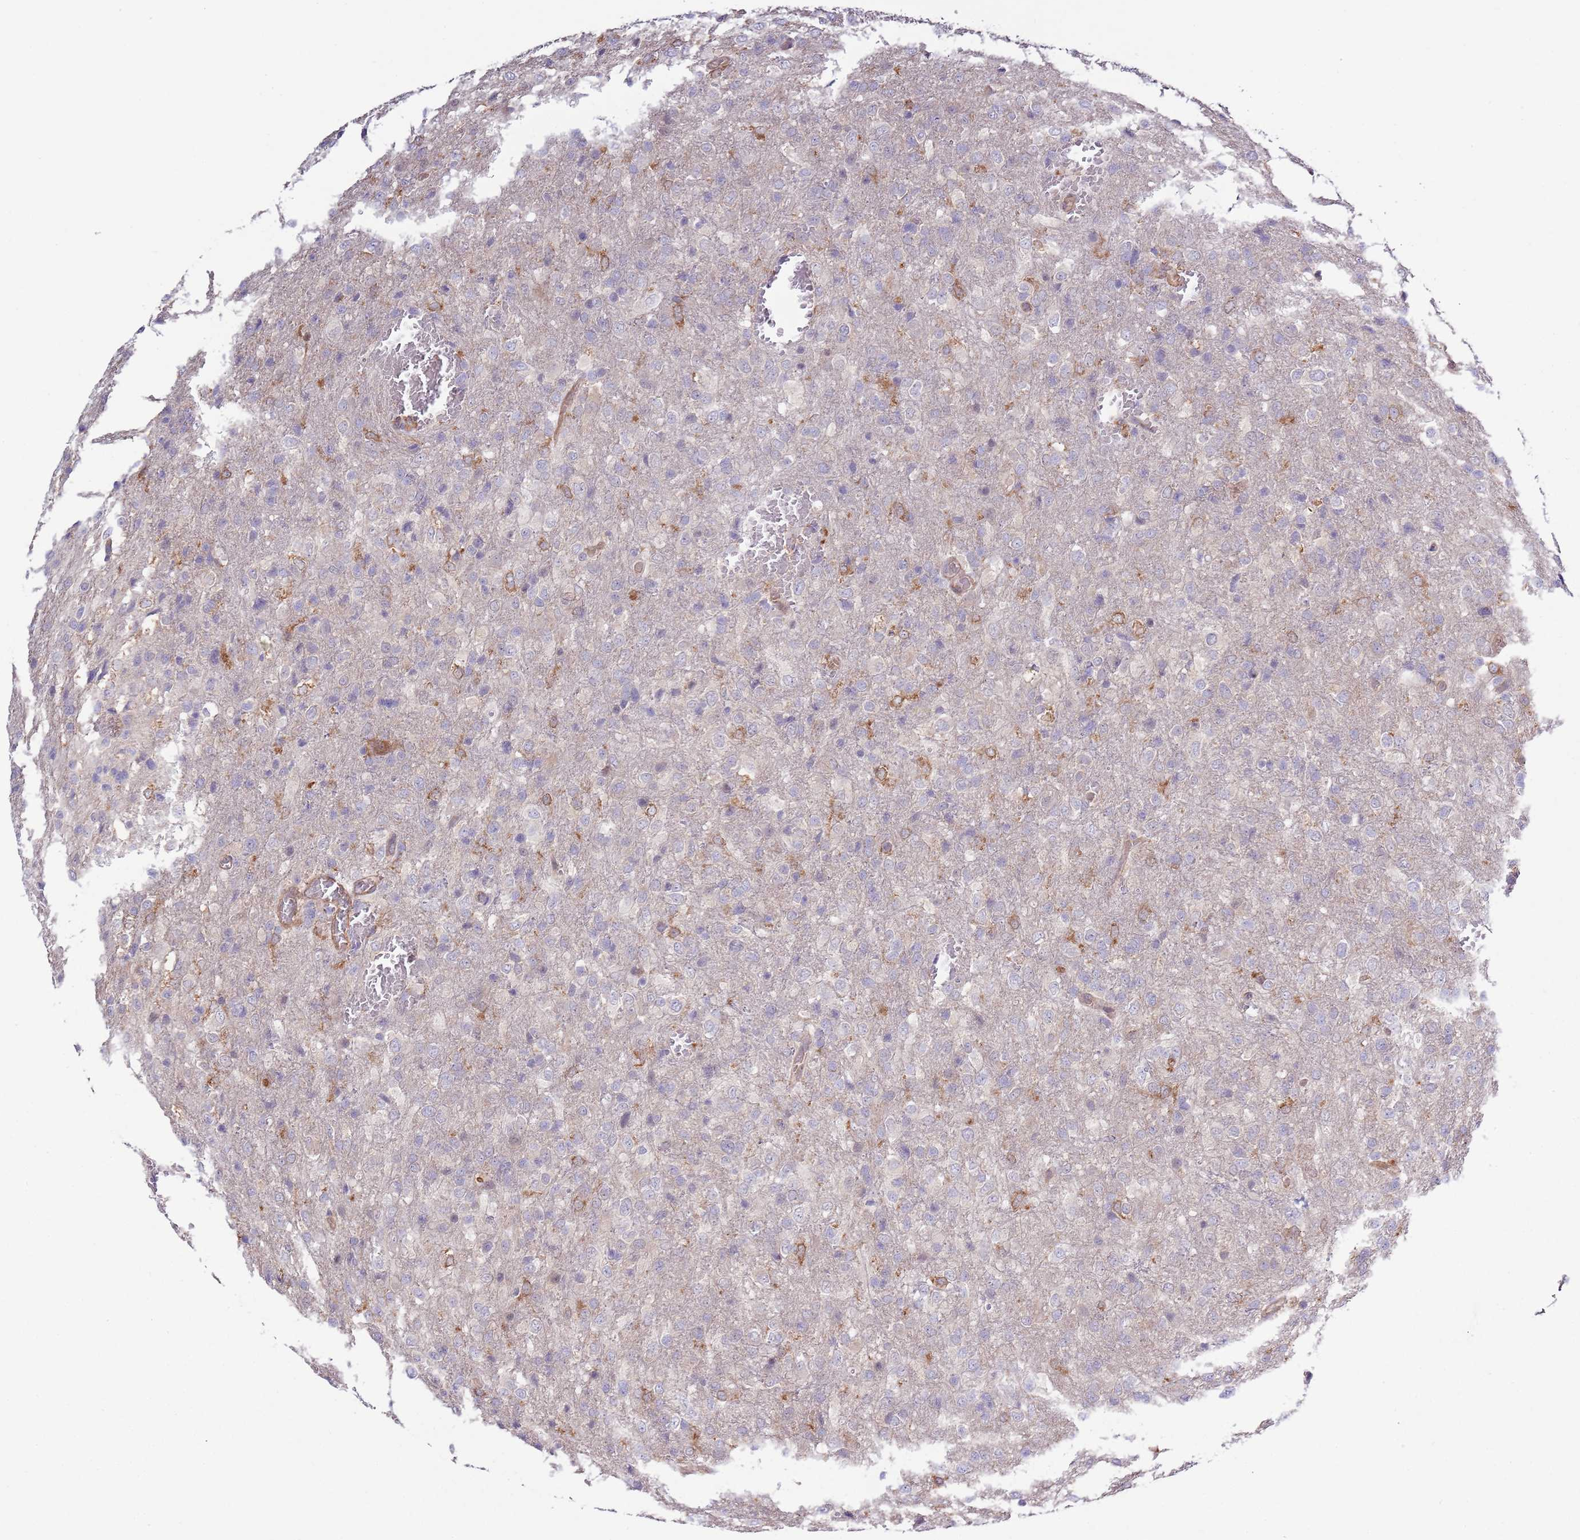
{"staining": {"intensity": "negative", "quantity": "none", "location": "none"}, "tissue": "glioma", "cell_type": "Tumor cells", "image_type": "cancer", "snomed": [{"axis": "morphology", "description": "Glioma, malignant, High grade"}, {"axis": "topography", "description": "Brain"}], "caption": "Protein analysis of glioma reveals no significant expression in tumor cells.", "gene": "LPIN2", "patient": {"sex": "female", "age": 74}}